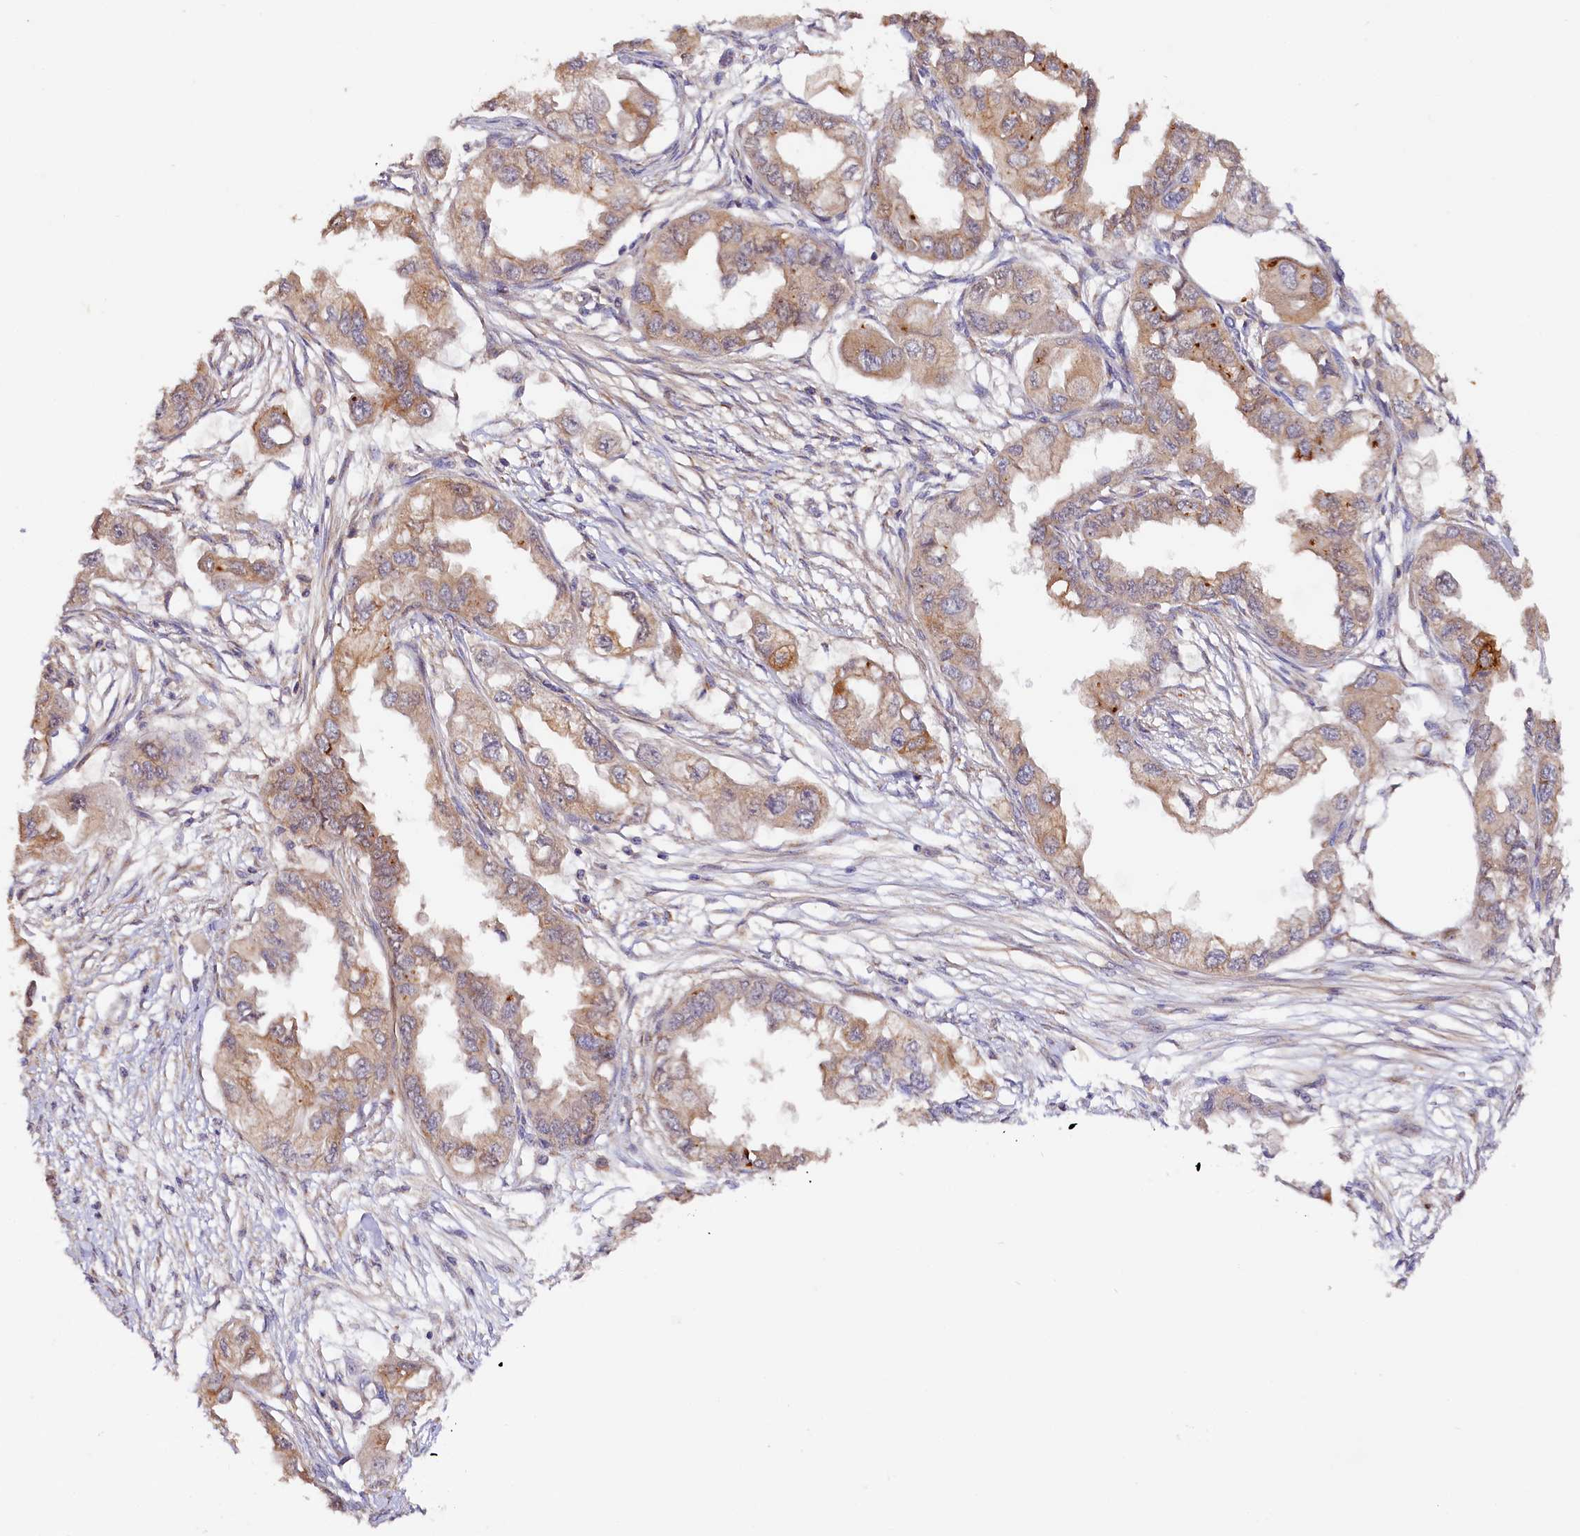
{"staining": {"intensity": "moderate", "quantity": "25%-75%", "location": "cytoplasmic/membranous"}, "tissue": "endometrial cancer", "cell_type": "Tumor cells", "image_type": "cancer", "snomed": [{"axis": "morphology", "description": "Adenocarcinoma, NOS"}, {"axis": "topography", "description": "Endometrium"}], "caption": "This image displays IHC staining of endometrial cancer, with medium moderate cytoplasmic/membranous expression in approximately 25%-75% of tumor cells.", "gene": "TANGO6", "patient": {"sex": "female", "age": 67}}